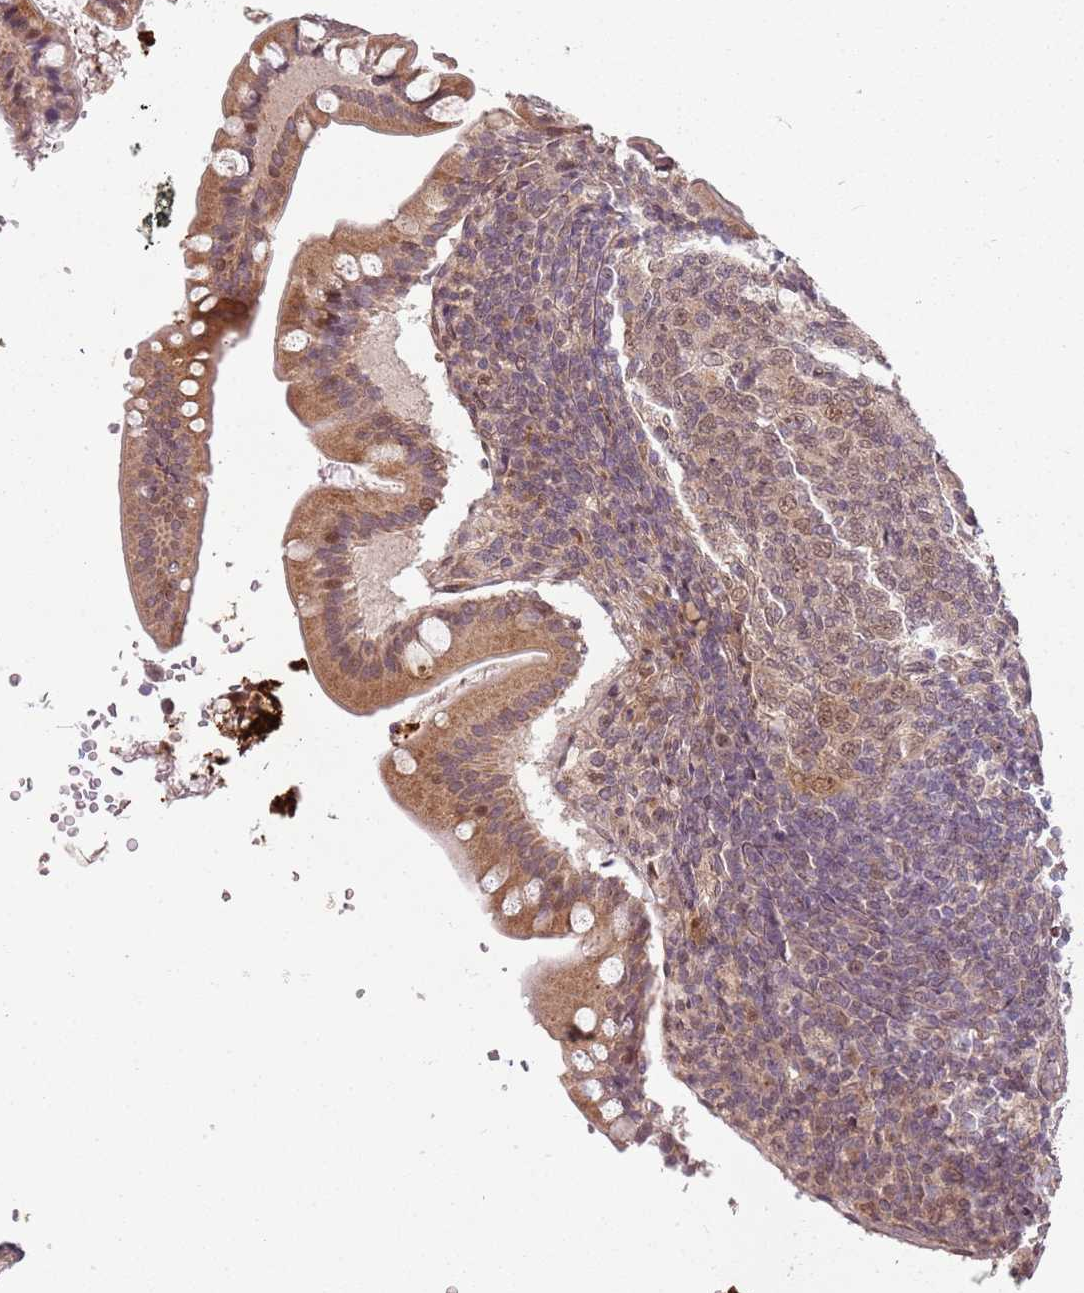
{"staining": {"intensity": "moderate", "quantity": ">75%", "location": "cytoplasmic/membranous,nuclear"}, "tissue": "small intestine", "cell_type": "Glandular cells", "image_type": "normal", "snomed": [{"axis": "morphology", "description": "Normal tissue, NOS"}, {"axis": "topography", "description": "Small intestine"}], "caption": "Unremarkable small intestine shows moderate cytoplasmic/membranous,nuclear staining in about >75% of glandular cells, visualized by immunohistochemistry. (DAB IHC, brown staining for protein, blue staining for nuclei).", "gene": "CHURC1", "patient": {"sex": "male", "age": 7}}